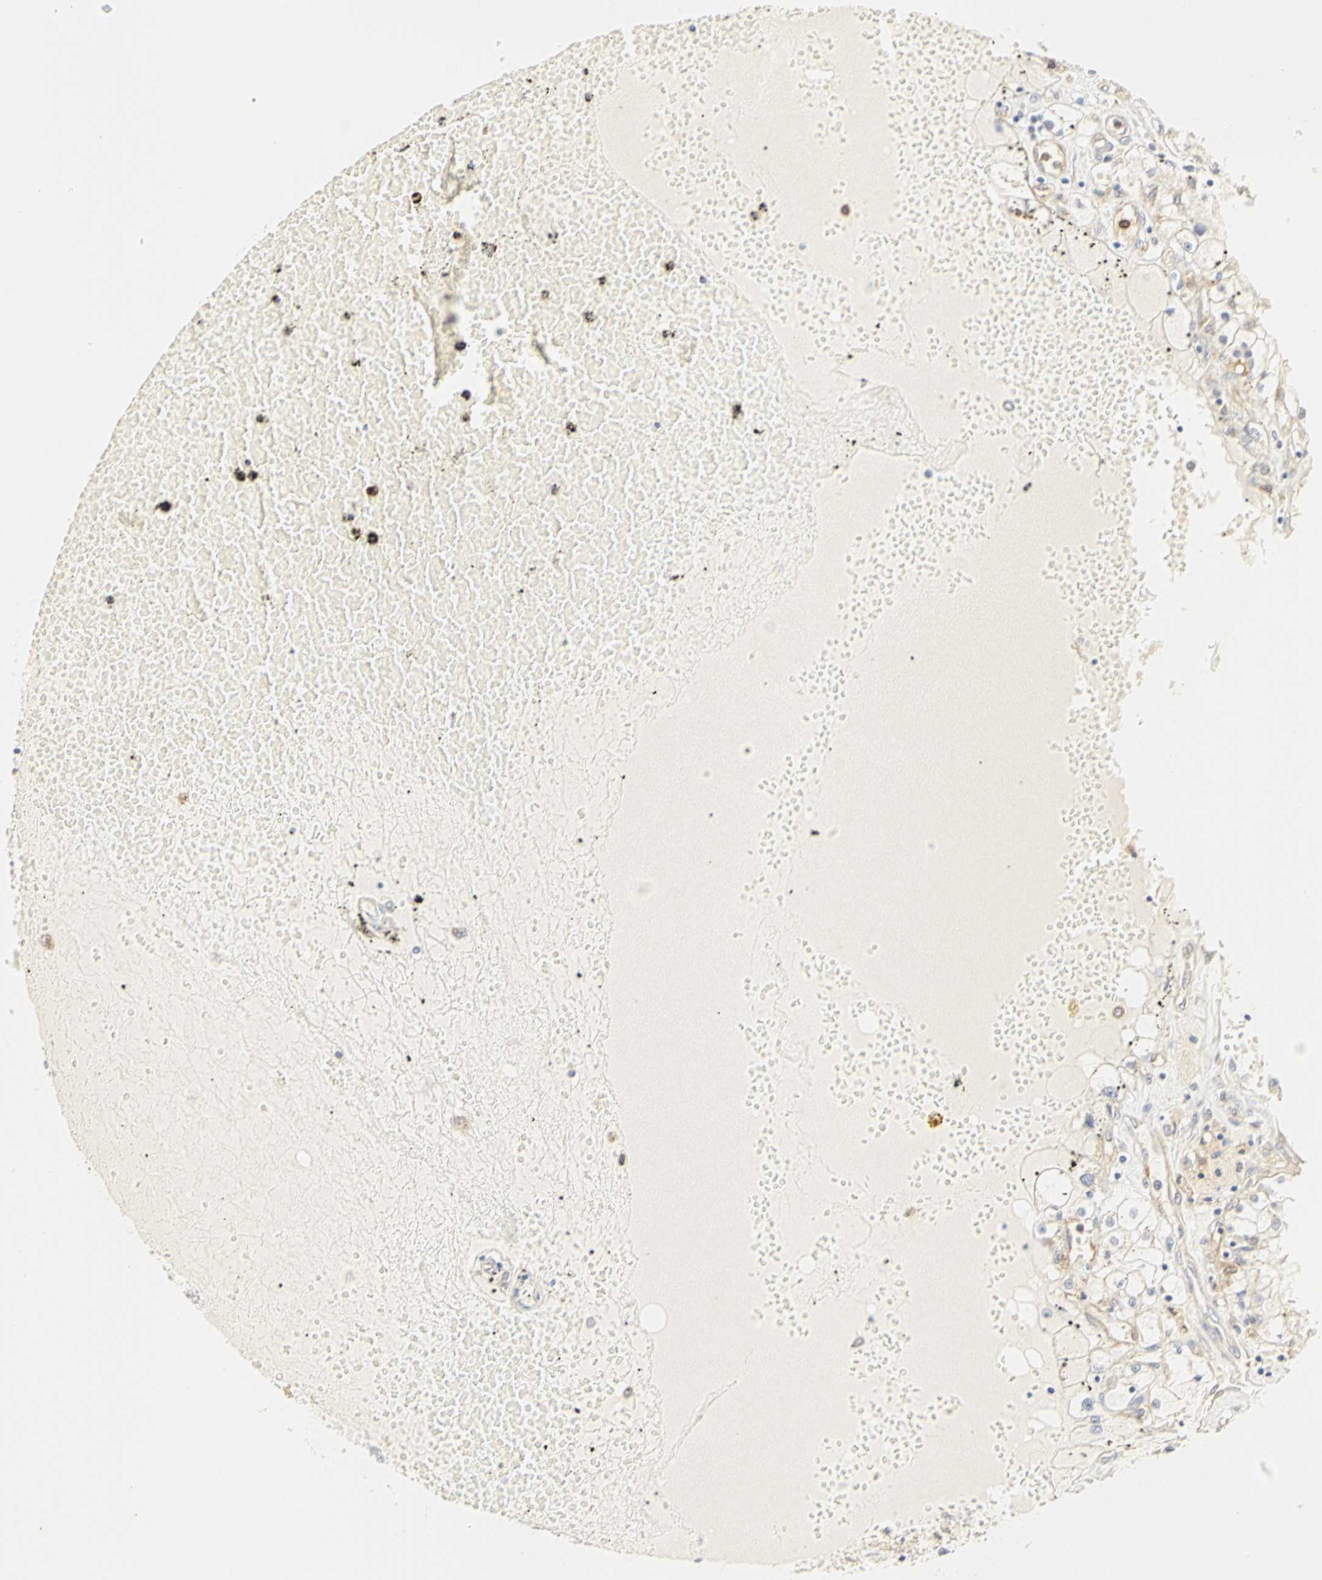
{"staining": {"intensity": "weak", "quantity": ">75%", "location": "cytoplasmic/membranous"}, "tissue": "renal cancer", "cell_type": "Tumor cells", "image_type": "cancer", "snomed": [{"axis": "morphology", "description": "Adenocarcinoma, NOS"}, {"axis": "topography", "description": "Kidney"}], "caption": "A brown stain shows weak cytoplasmic/membranous positivity of a protein in adenocarcinoma (renal) tumor cells.", "gene": "GNRH2", "patient": {"sex": "male", "age": 56}}